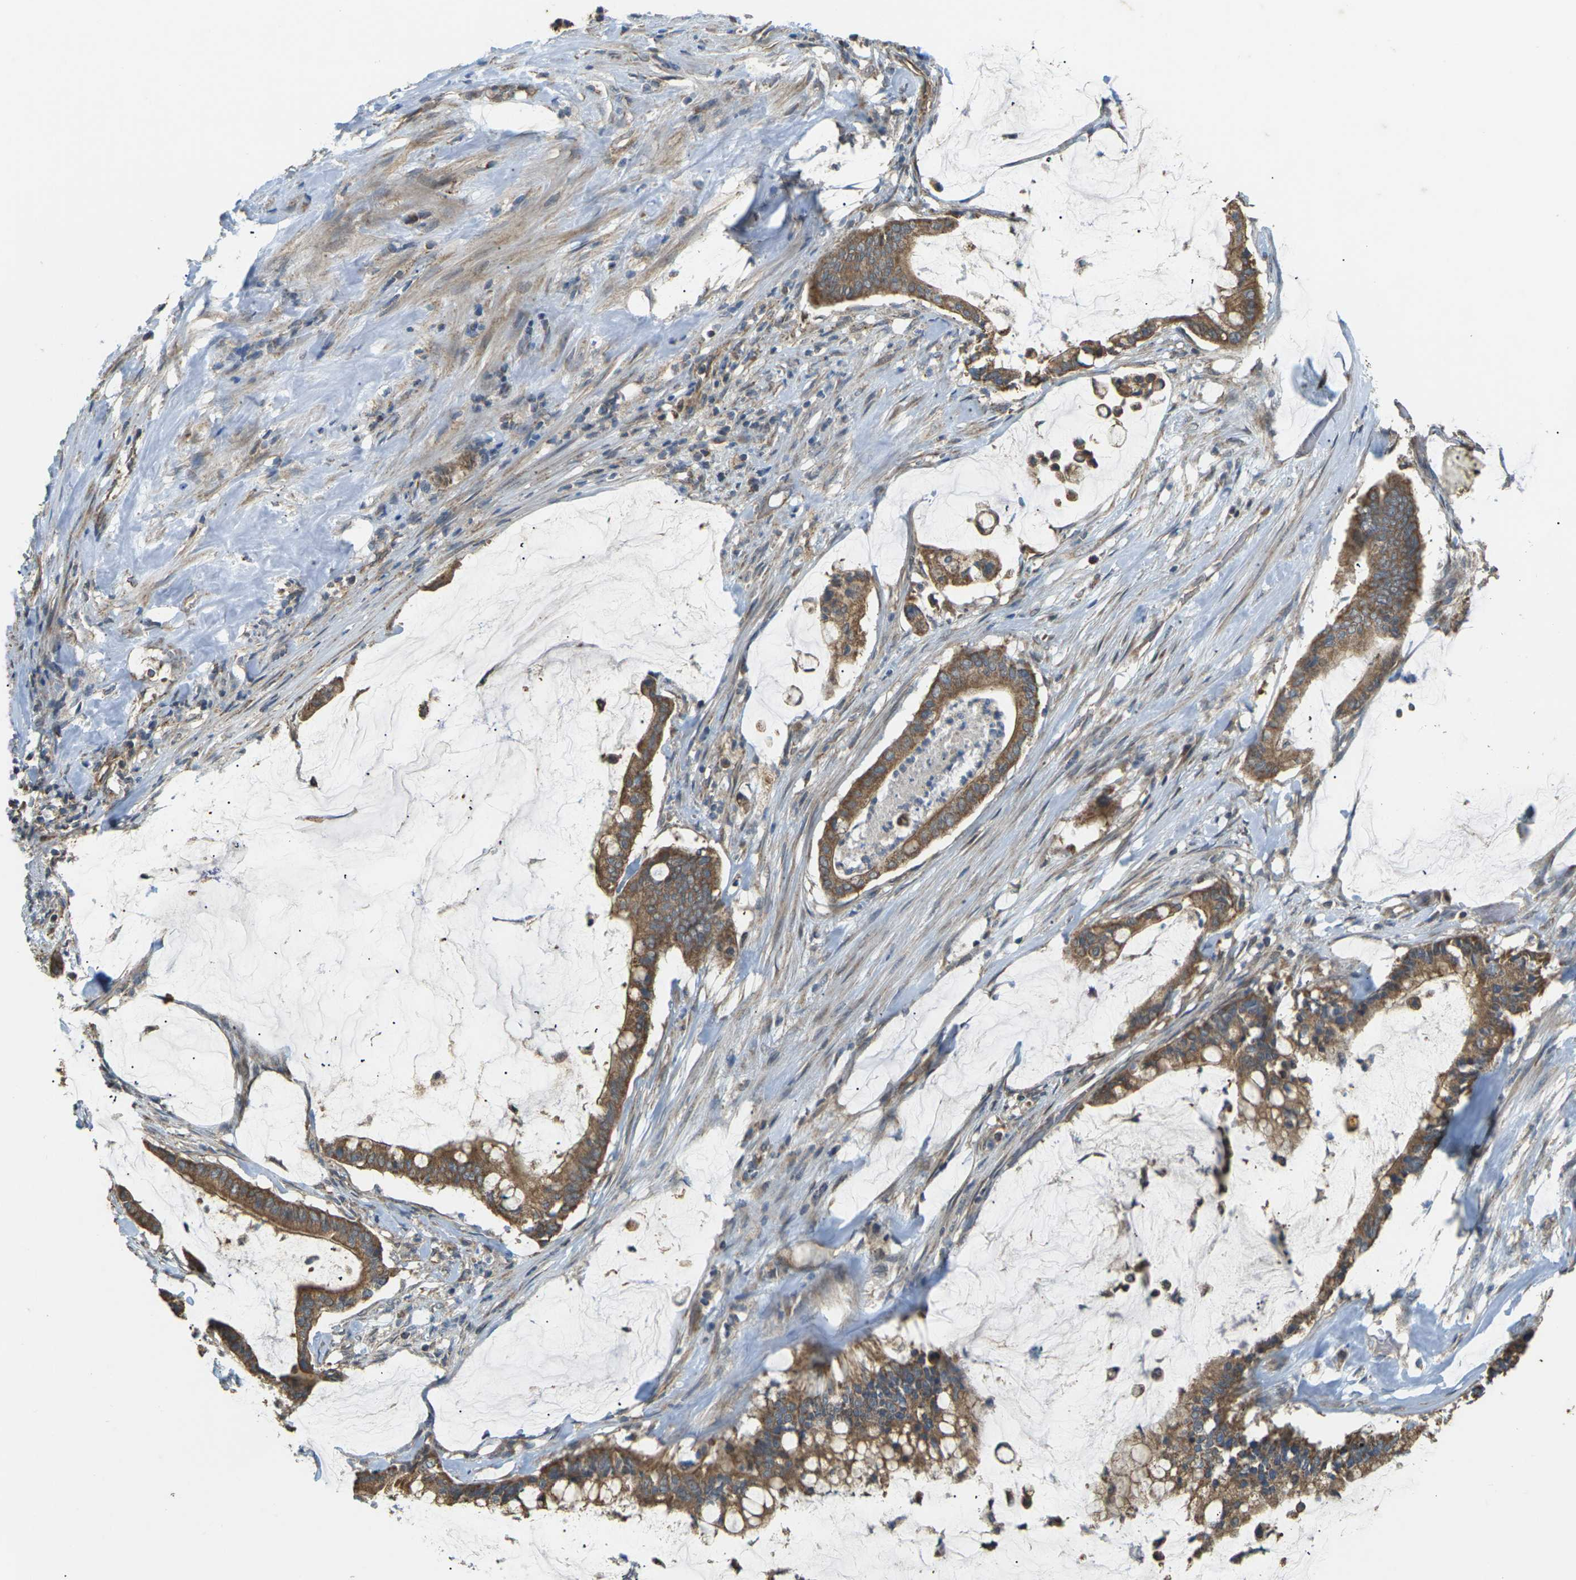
{"staining": {"intensity": "moderate", "quantity": ">75%", "location": "cytoplasmic/membranous"}, "tissue": "pancreatic cancer", "cell_type": "Tumor cells", "image_type": "cancer", "snomed": [{"axis": "morphology", "description": "Adenocarcinoma, NOS"}, {"axis": "topography", "description": "Pancreas"}], "caption": "Pancreatic cancer (adenocarcinoma) tissue displays moderate cytoplasmic/membranous positivity in about >75% of tumor cells", "gene": "KSR1", "patient": {"sex": "male", "age": 41}}